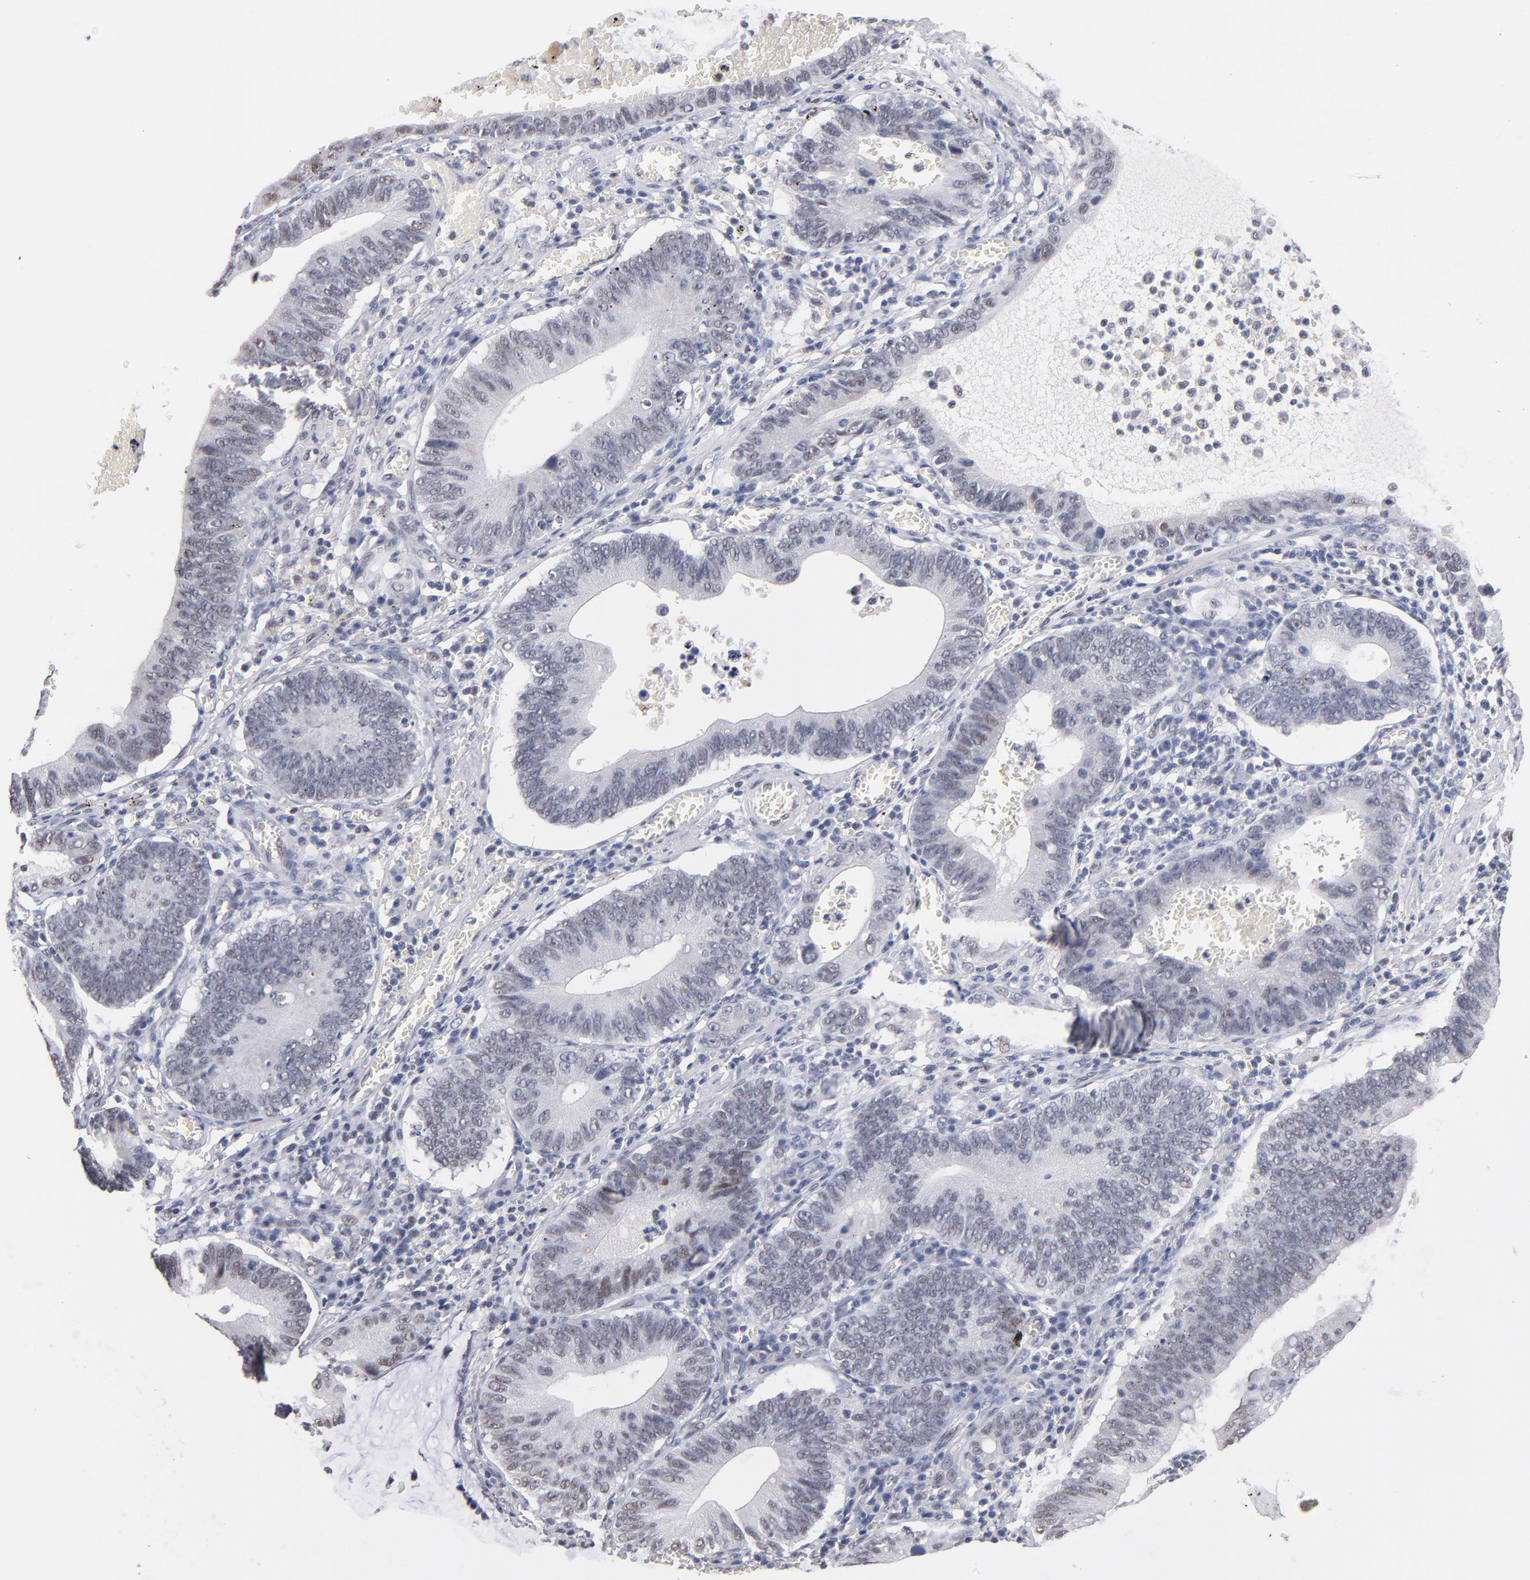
{"staining": {"intensity": "weak", "quantity": "25%-75%", "location": "nuclear"}, "tissue": "stomach cancer", "cell_type": "Tumor cells", "image_type": "cancer", "snomed": [{"axis": "morphology", "description": "Adenocarcinoma, NOS"}, {"axis": "topography", "description": "Stomach"}, {"axis": "topography", "description": "Gastric cardia"}], "caption": "Protein staining of adenocarcinoma (stomach) tissue exhibits weak nuclear positivity in approximately 25%-75% of tumor cells.", "gene": "MN1", "patient": {"sex": "male", "age": 59}}